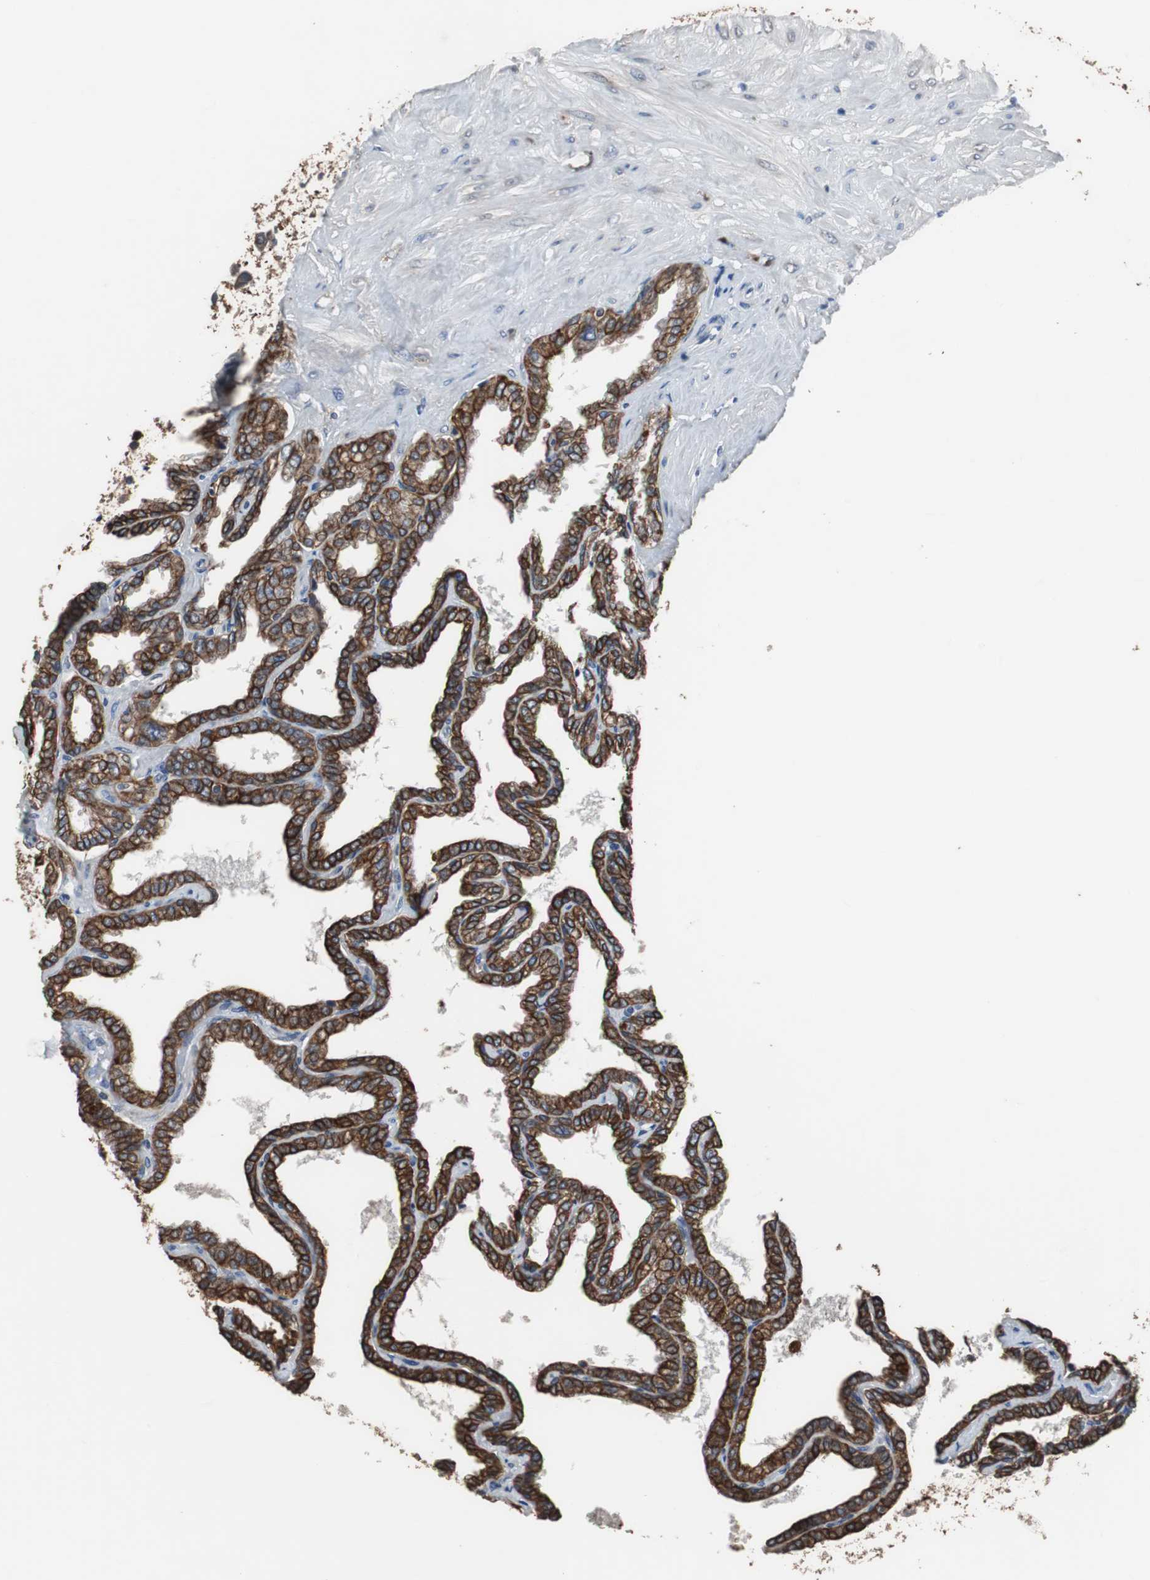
{"staining": {"intensity": "strong", "quantity": ">75%", "location": "cytoplasmic/membranous"}, "tissue": "seminal vesicle", "cell_type": "Glandular cells", "image_type": "normal", "snomed": [{"axis": "morphology", "description": "Normal tissue, NOS"}, {"axis": "topography", "description": "Seminal veicle"}], "caption": "Immunohistochemical staining of normal seminal vesicle demonstrates strong cytoplasmic/membranous protein expression in about >75% of glandular cells. The staining was performed using DAB (3,3'-diaminobenzidine), with brown indicating positive protein expression. Nuclei are stained blue with hematoxylin.", "gene": "USP10", "patient": {"sex": "male", "age": 46}}